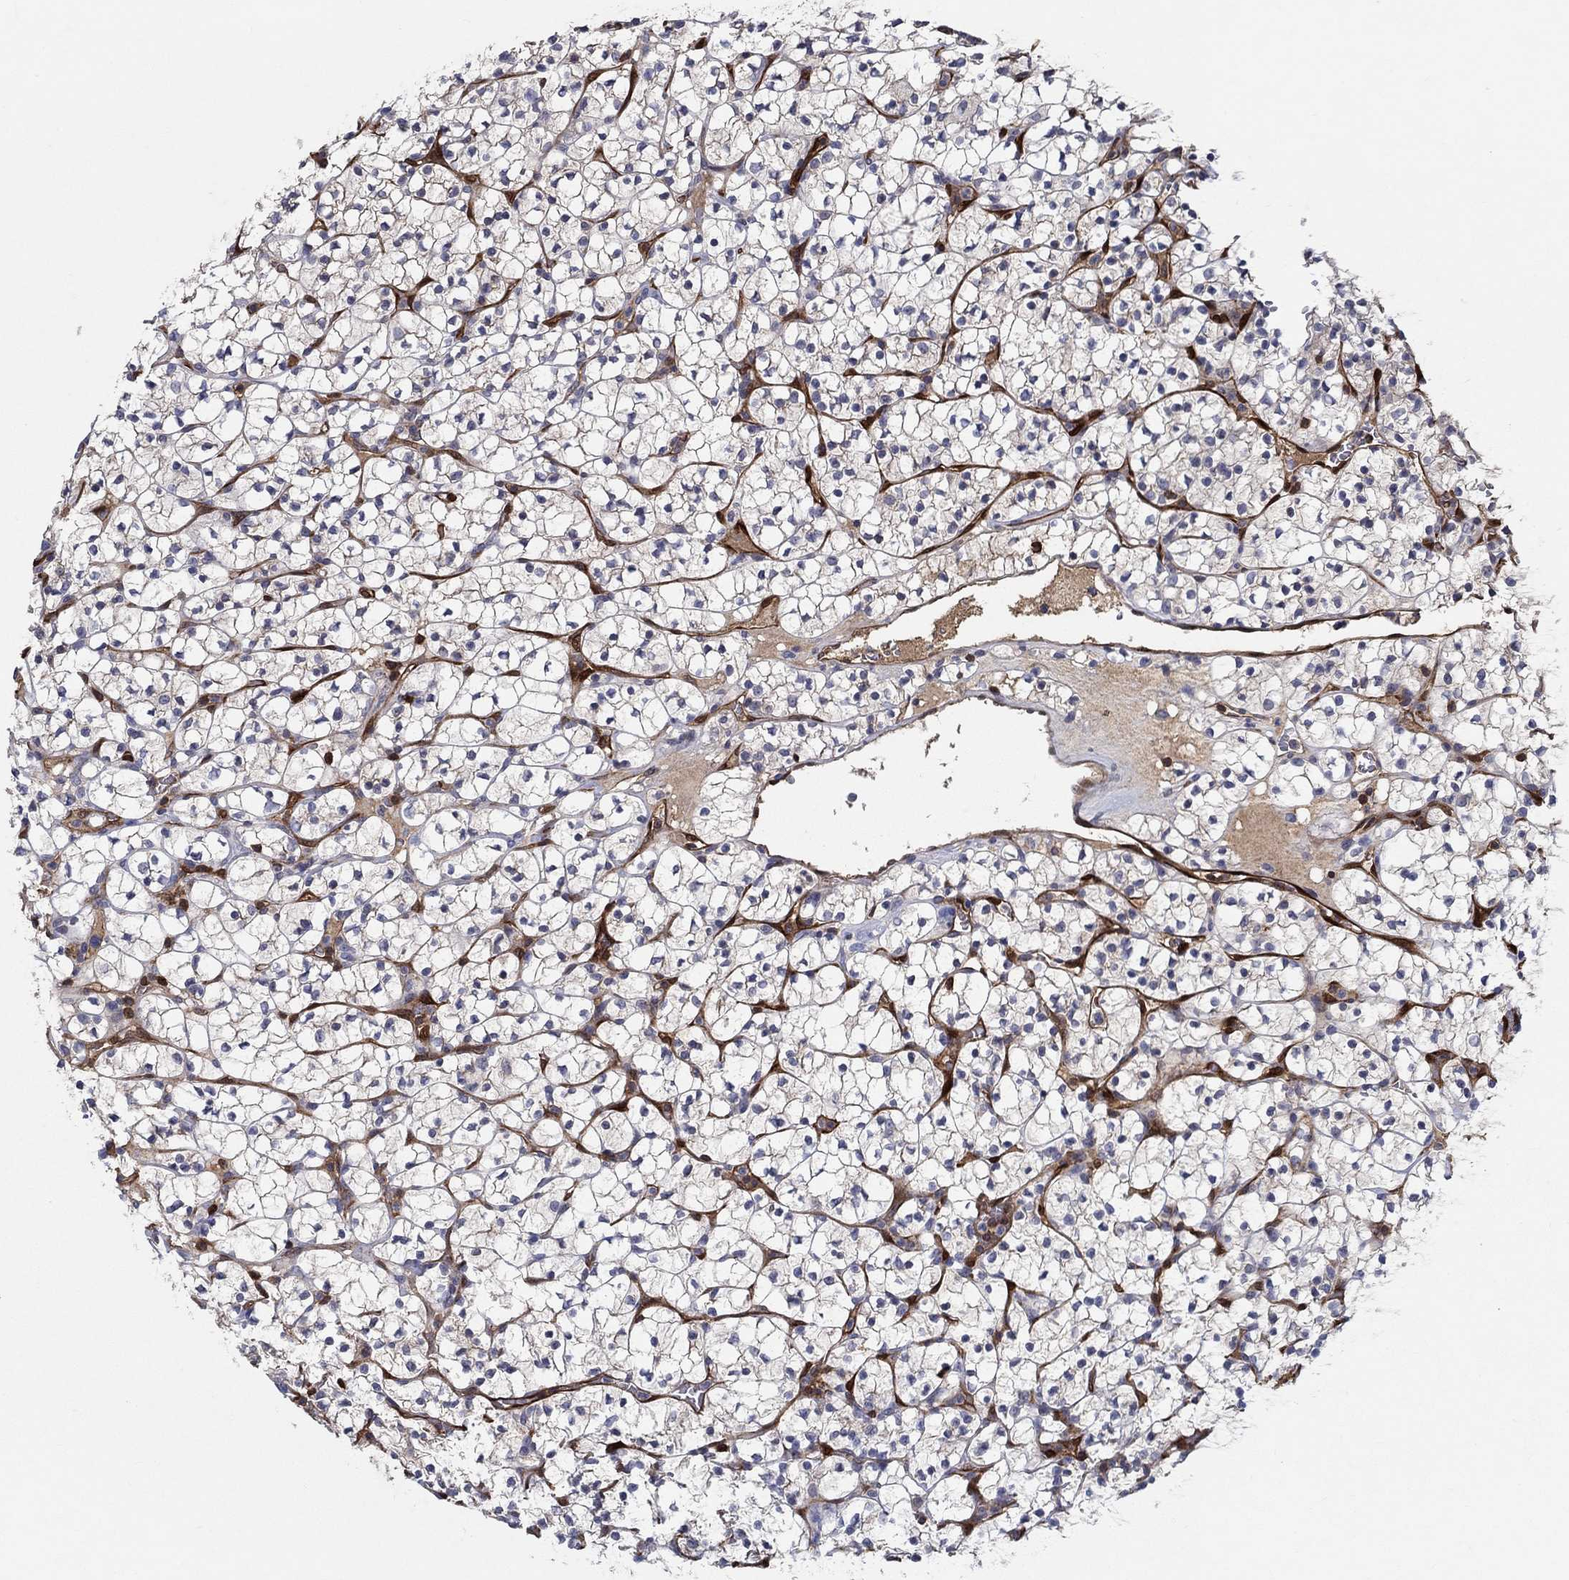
{"staining": {"intensity": "negative", "quantity": "none", "location": "none"}, "tissue": "renal cancer", "cell_type": "Tumor cells", "image_type": "cancer", "snomed": [{"axis": "morphology", "description": "Adenocarcinoma, NOS"}, {"axis": "topography", "description": "Kidney"}], "caption": "Tumor cells are negative for protein expression in human adenocarcinoma (renal). The staining is performed using DAB brown chromogen with nuclei counter-stained in using hematoxylin.", "gene": "AGFG2", "patient": {"sex": "female", "age": 89}}